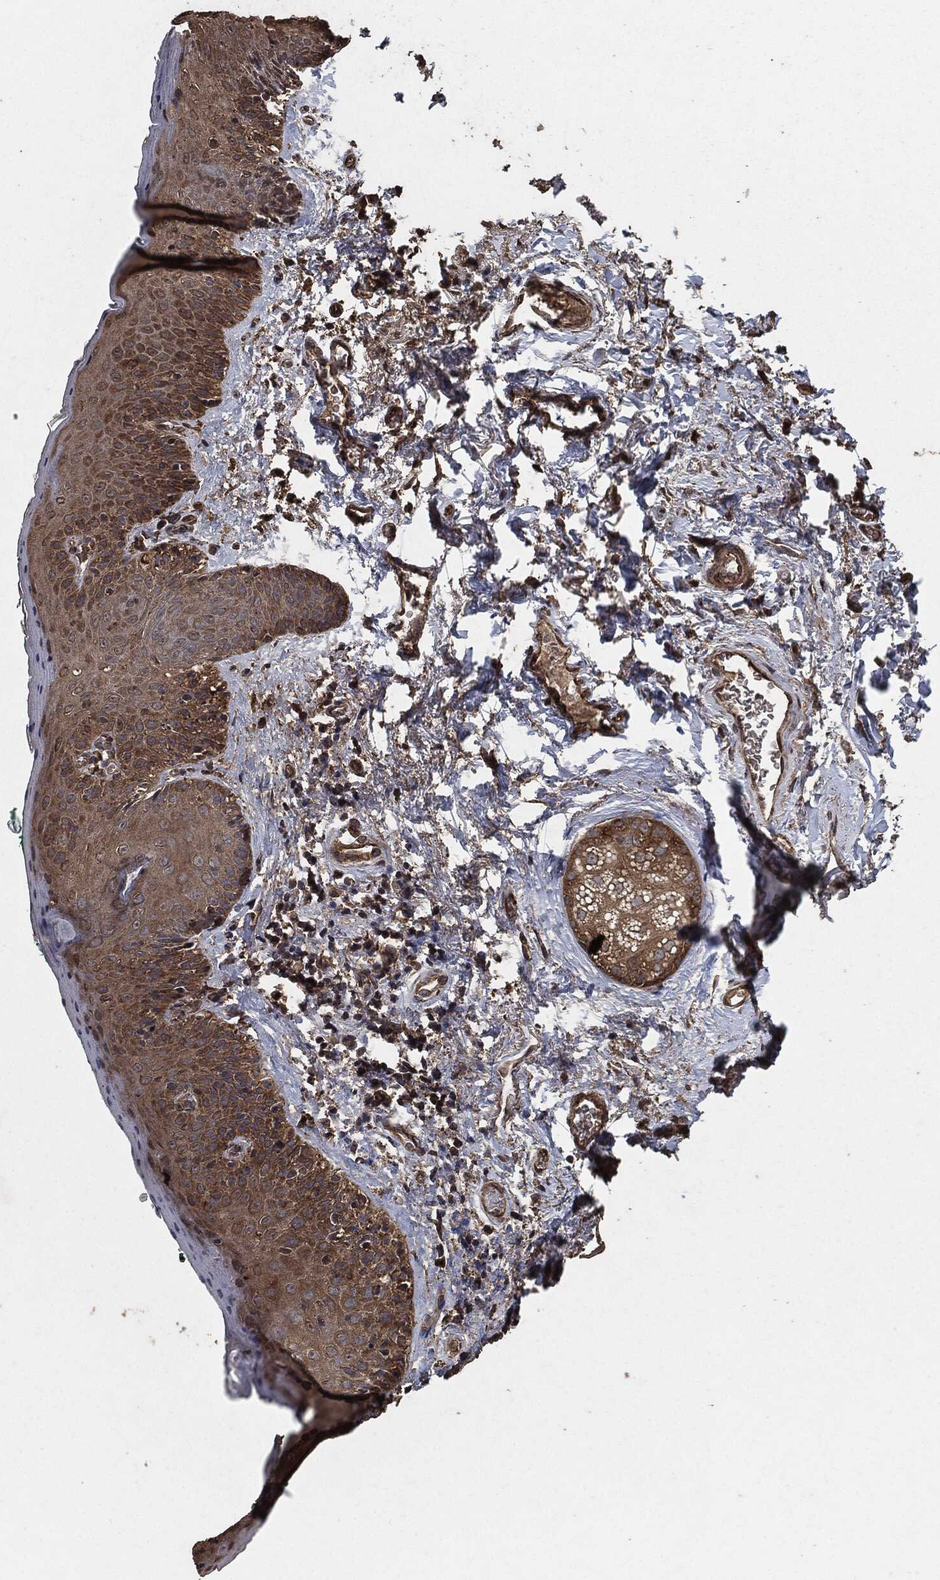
{"staining": {"intensity": "moderate", "quantity": ">75%", "location": "cytoplasmic/membranous"}, "tissue": "vagina", "cell_type": "Squamous epithelial cells", "image_type": "normal", "snomed": [{"axis": "morphology", "description": "Normal tissue, NOS"}, {"axis": "topography", "description": "Vagina"}], "caption": "A medium amount of moderate cytoplasmic/membranous staining is seen in about >75% of squamous epithelial cells in normal vagina.", "gene": "AKT1S1", "patient": {"sex": "female", "age": 66}}